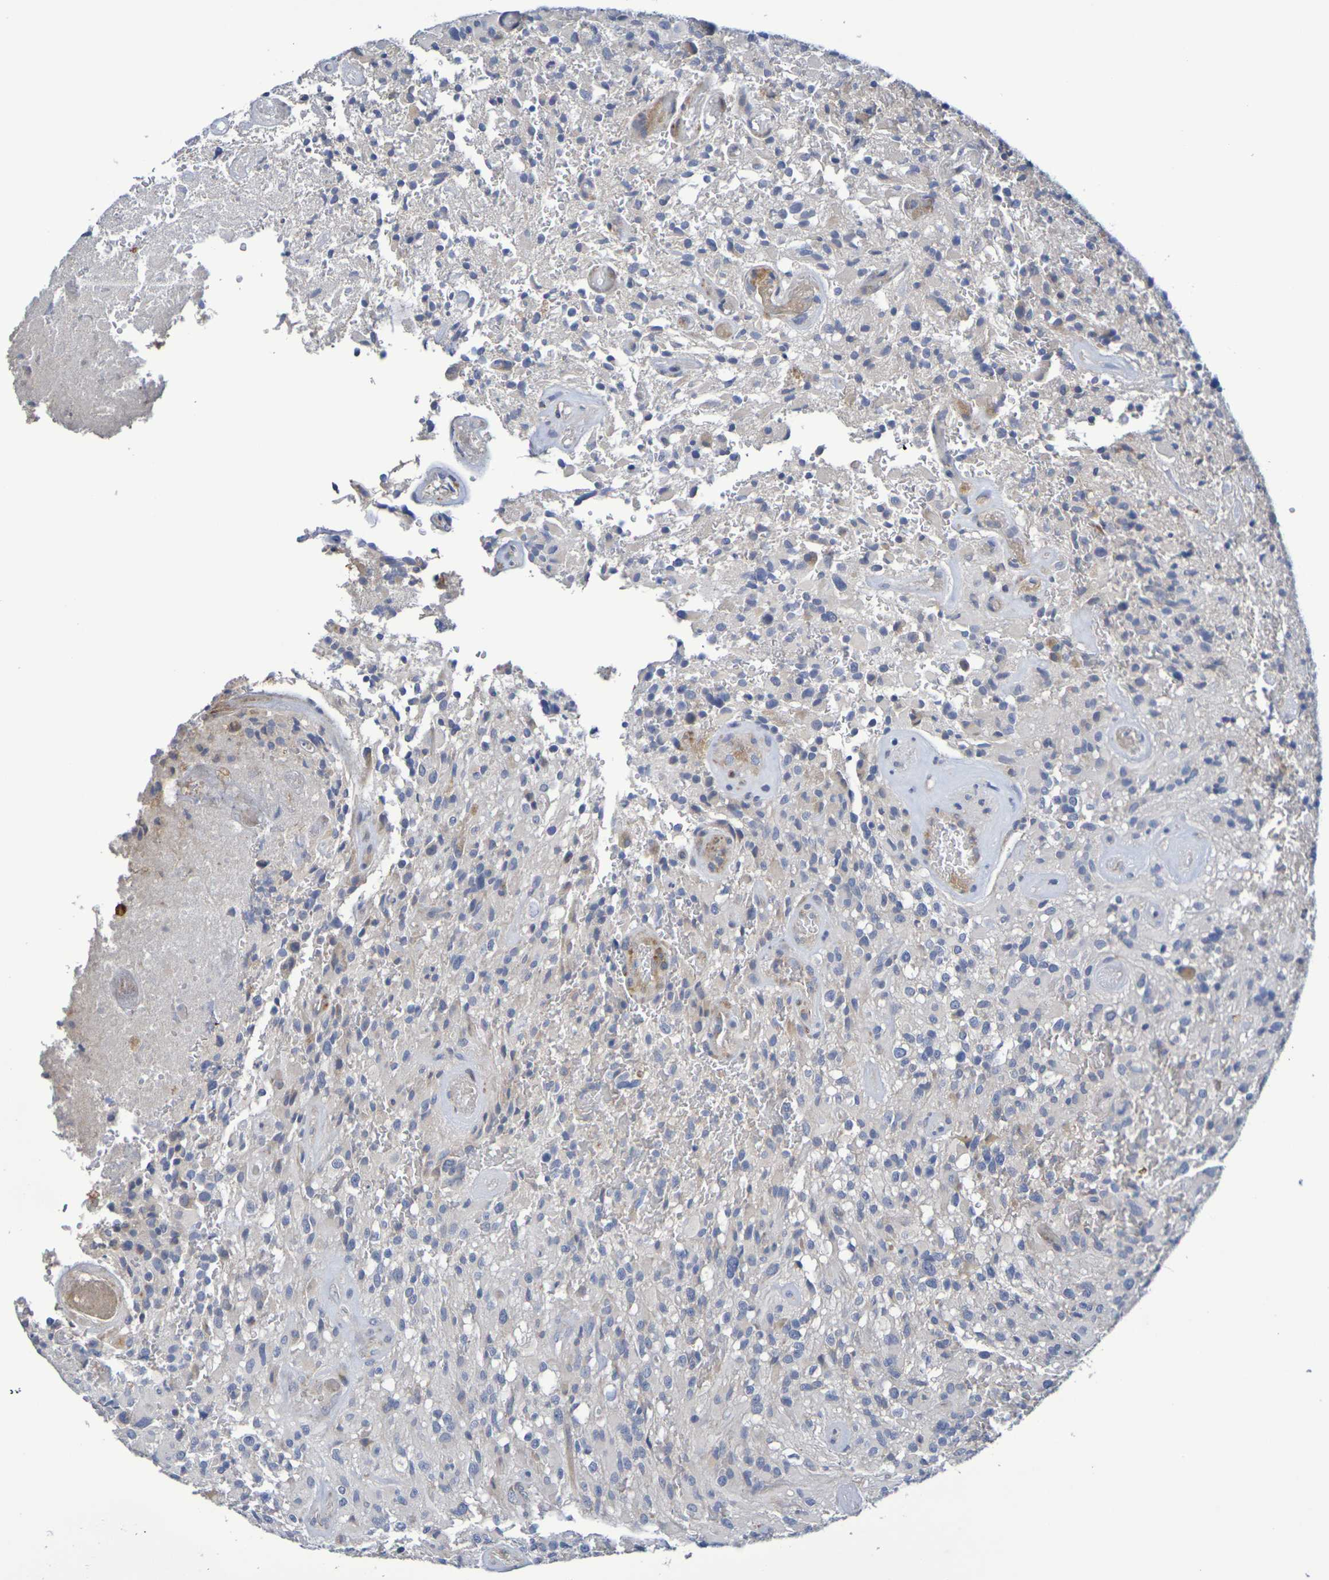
{"staining": {"intensity": "weak", "quantity": "25%-75%", "location": "cytoplasmic/membranous"}, "tissue": "glioma", "cell_type": "Tumor cells", "image_type": "cancer", "snomed": [{"axis": "morphology", "description": "Glioma, malignant, High grade"}, {"axis": "topography", "description": "Brain"}], "caption": "High-grade glioma (malignant) was stained to show a protein in brown. There is low levels of weak cytoplasmic/membranous positivity in about 25%-75% of tumor cells. (IHC, brightfield microscopy, high magnification).", "gene": "SDC4", "patient": {"sex": "male", "age": 71}}